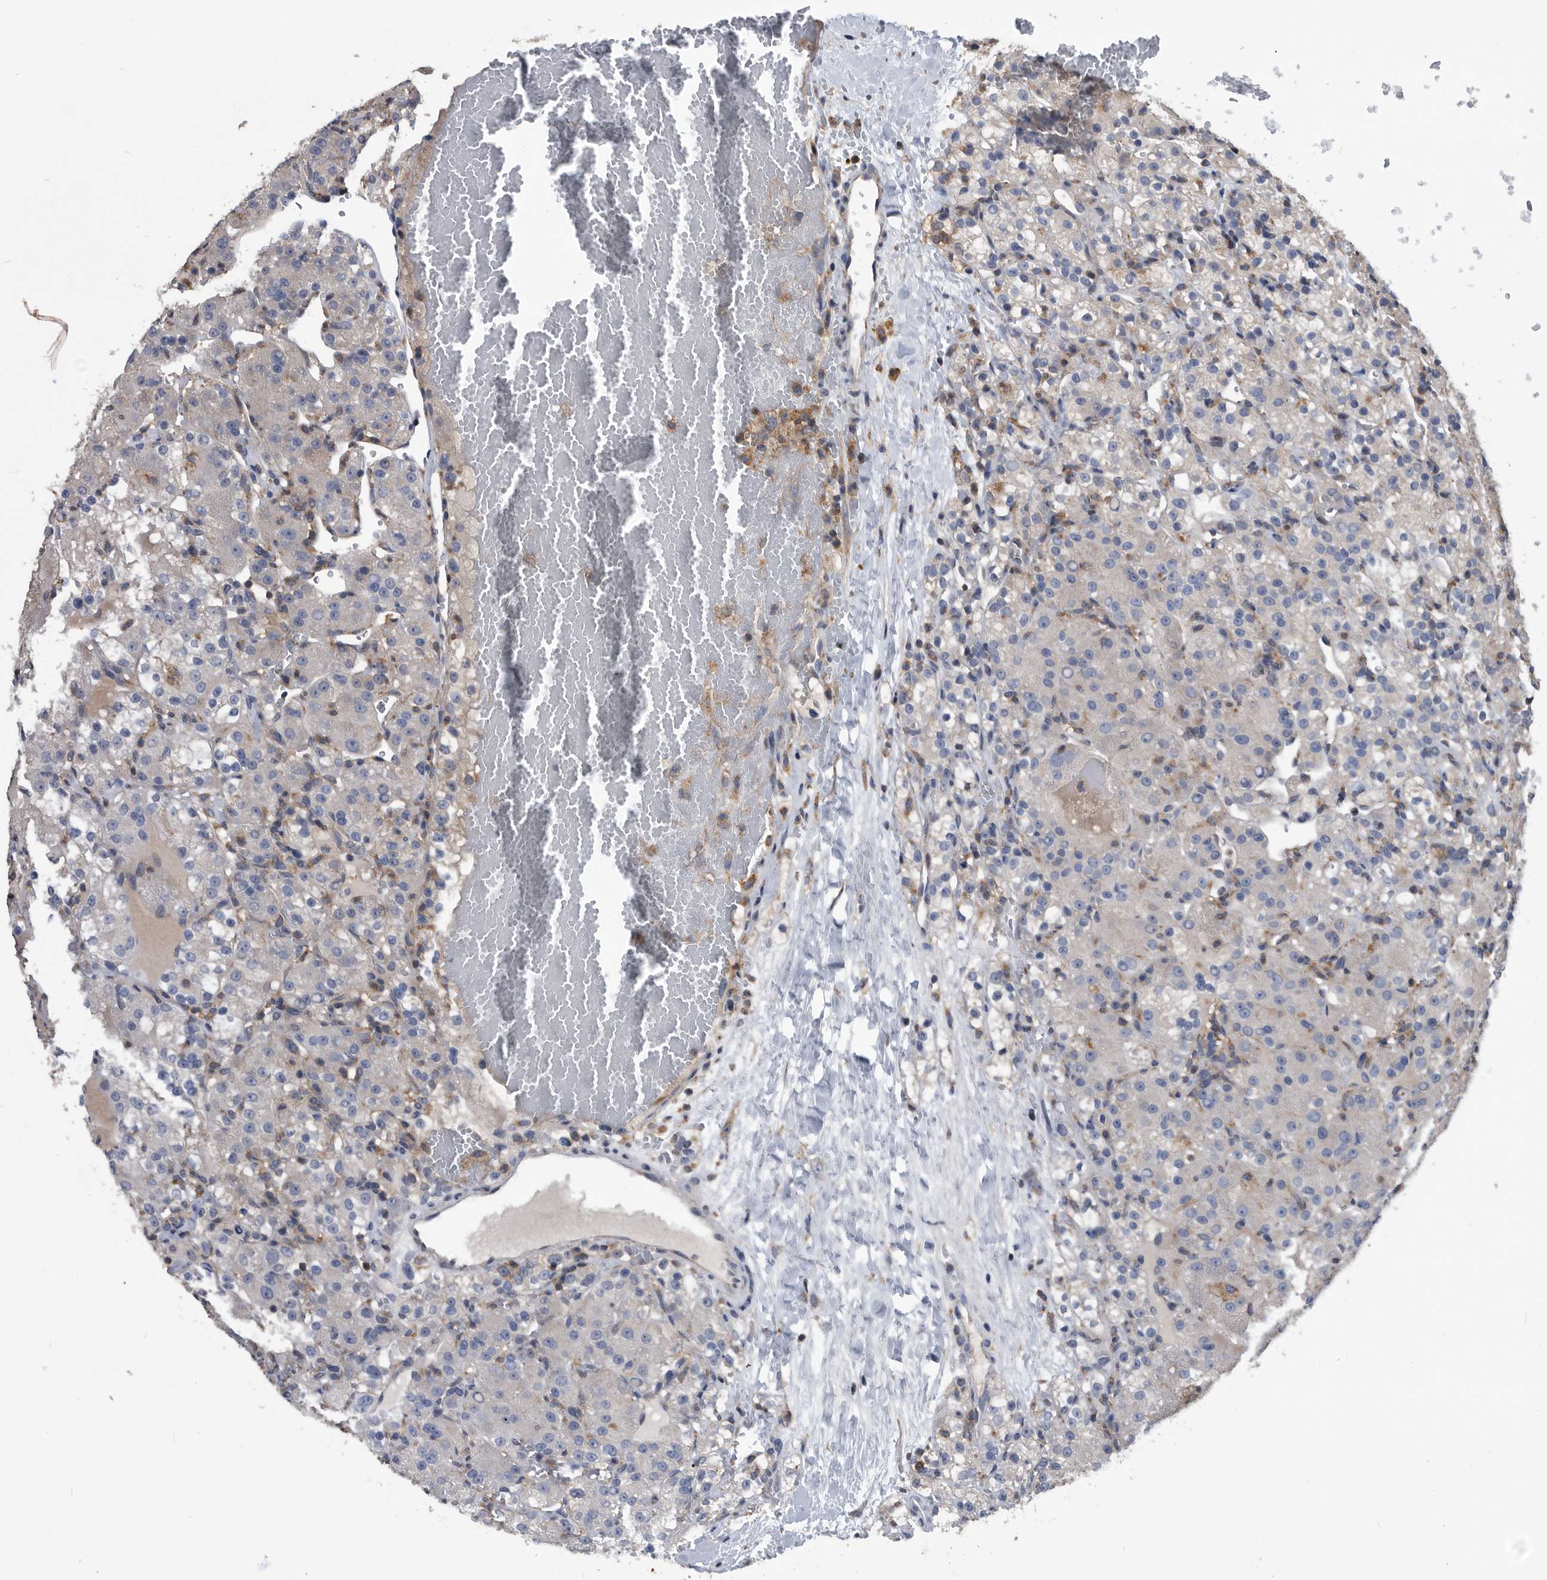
{"staining": {"intensity": "negative", "quantity": "none", "location": "none"}, "tissue": "renal cancer", "cell_type": "Tumor cells", "image_type": "cancer", "snomed": [{"axis": "morphology", "description": "Normal tissue, NOS"}, {"axis": "morphology", "description": "Adenocarcinoma, NOS"}, {"axis": "topography", "description": "Kidney"}], "caption": "Tumor cells are negative for brown protein staining in renal cancer (adenocarcinoma).", "gene": "NRBP1", "patient": {"sex": "male", "age": 61}}